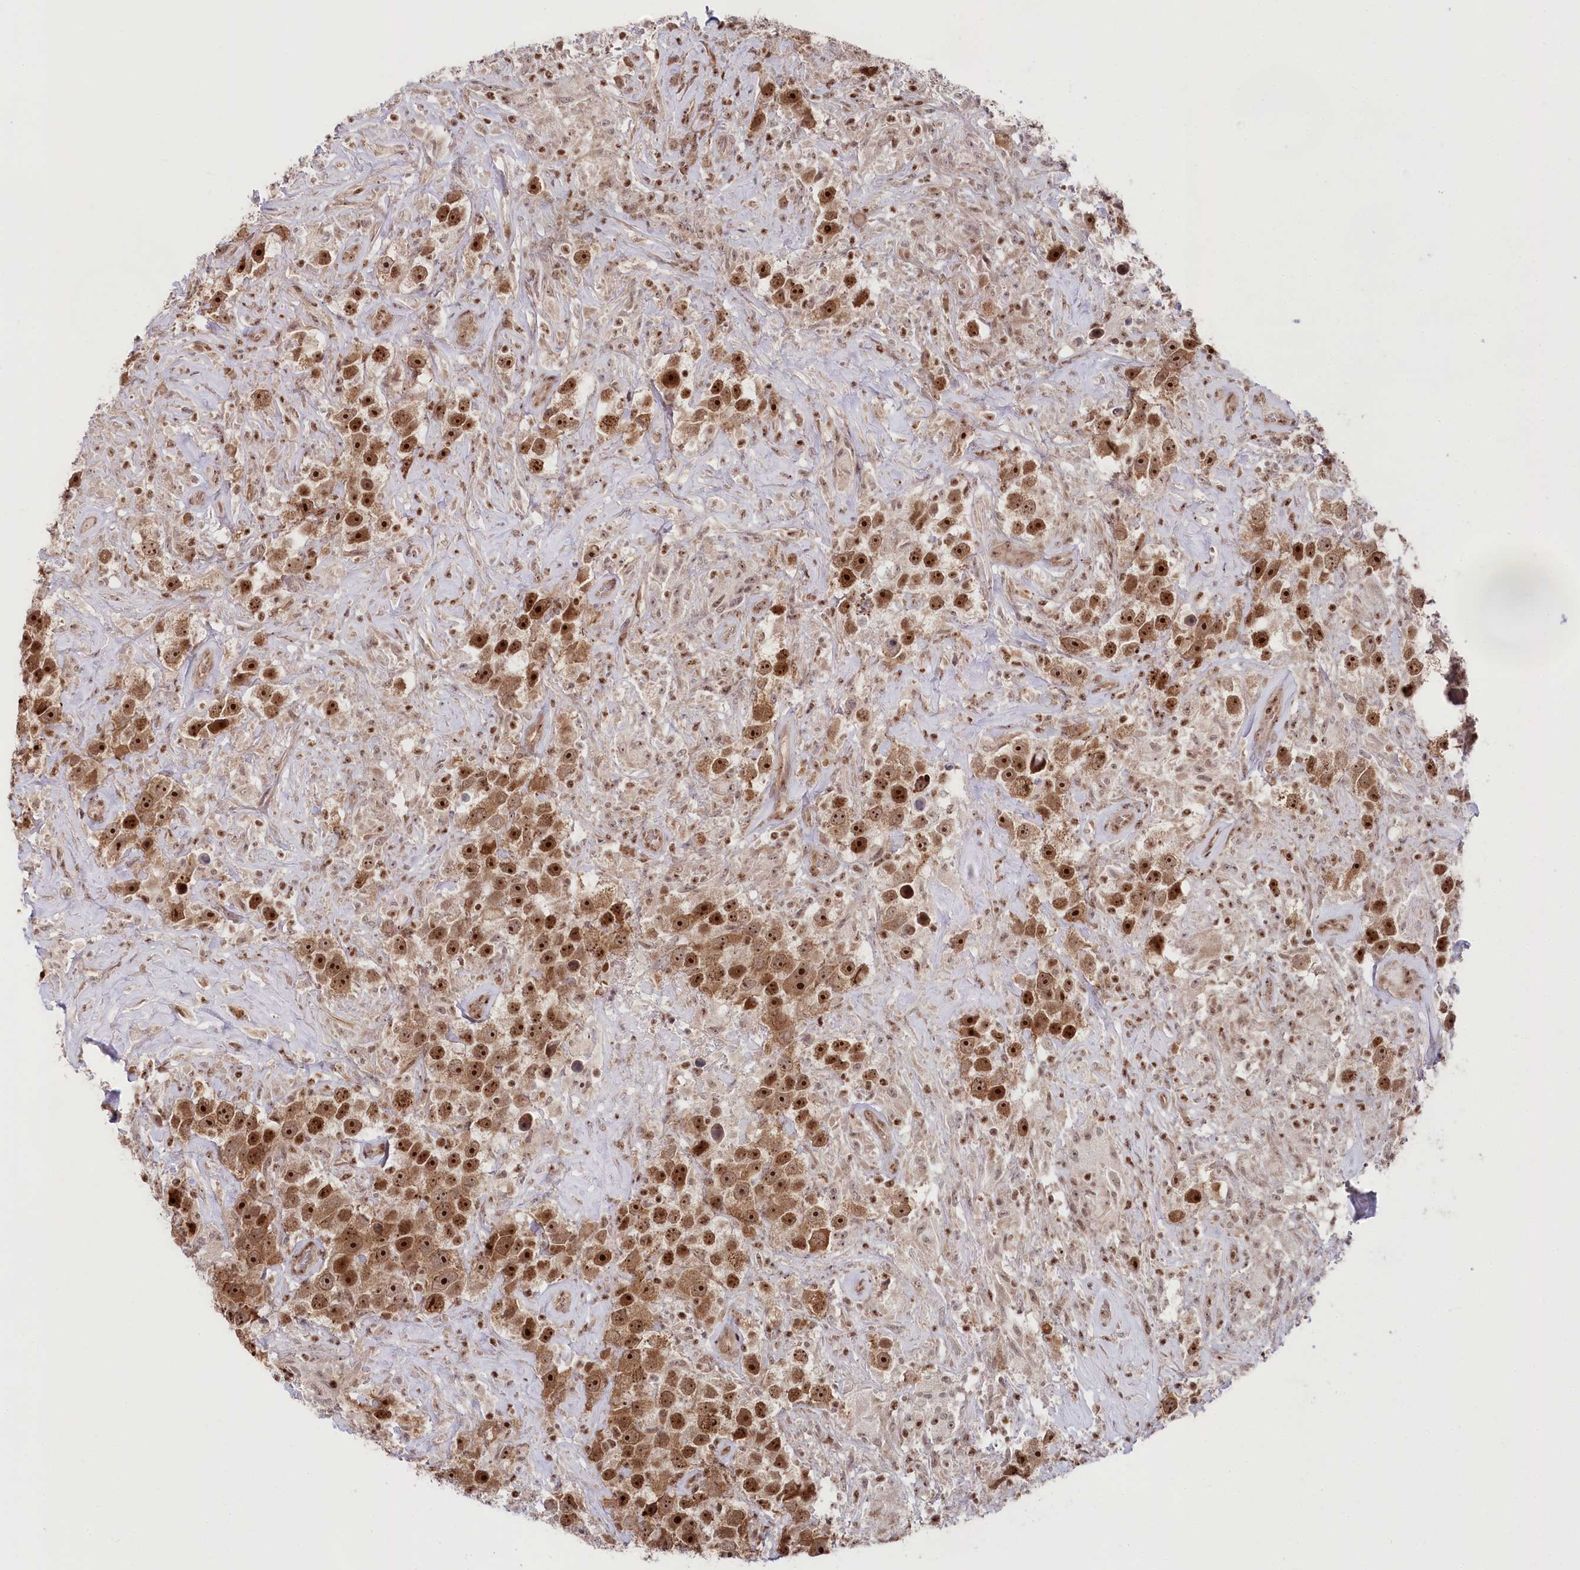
{"staining": {"intensity": "strong", "quantity": ">75%", "location": "nuclear"}, "tissue": "testis cancer", "cell_type": "Tumor cells", "image_type": "cancer", "snomed": [{"axis": "morphology", "description": "Seminoma, NOS"}, {"axis": "topography", "description": "Testis"}], "caption": "A micrograph of human seminoma (testis) stained for a protein exhibits strong nuclear brown staining in tumor cells.", "gene": "CGGBP1", "patient": {"sex": "male", "age": 49}}